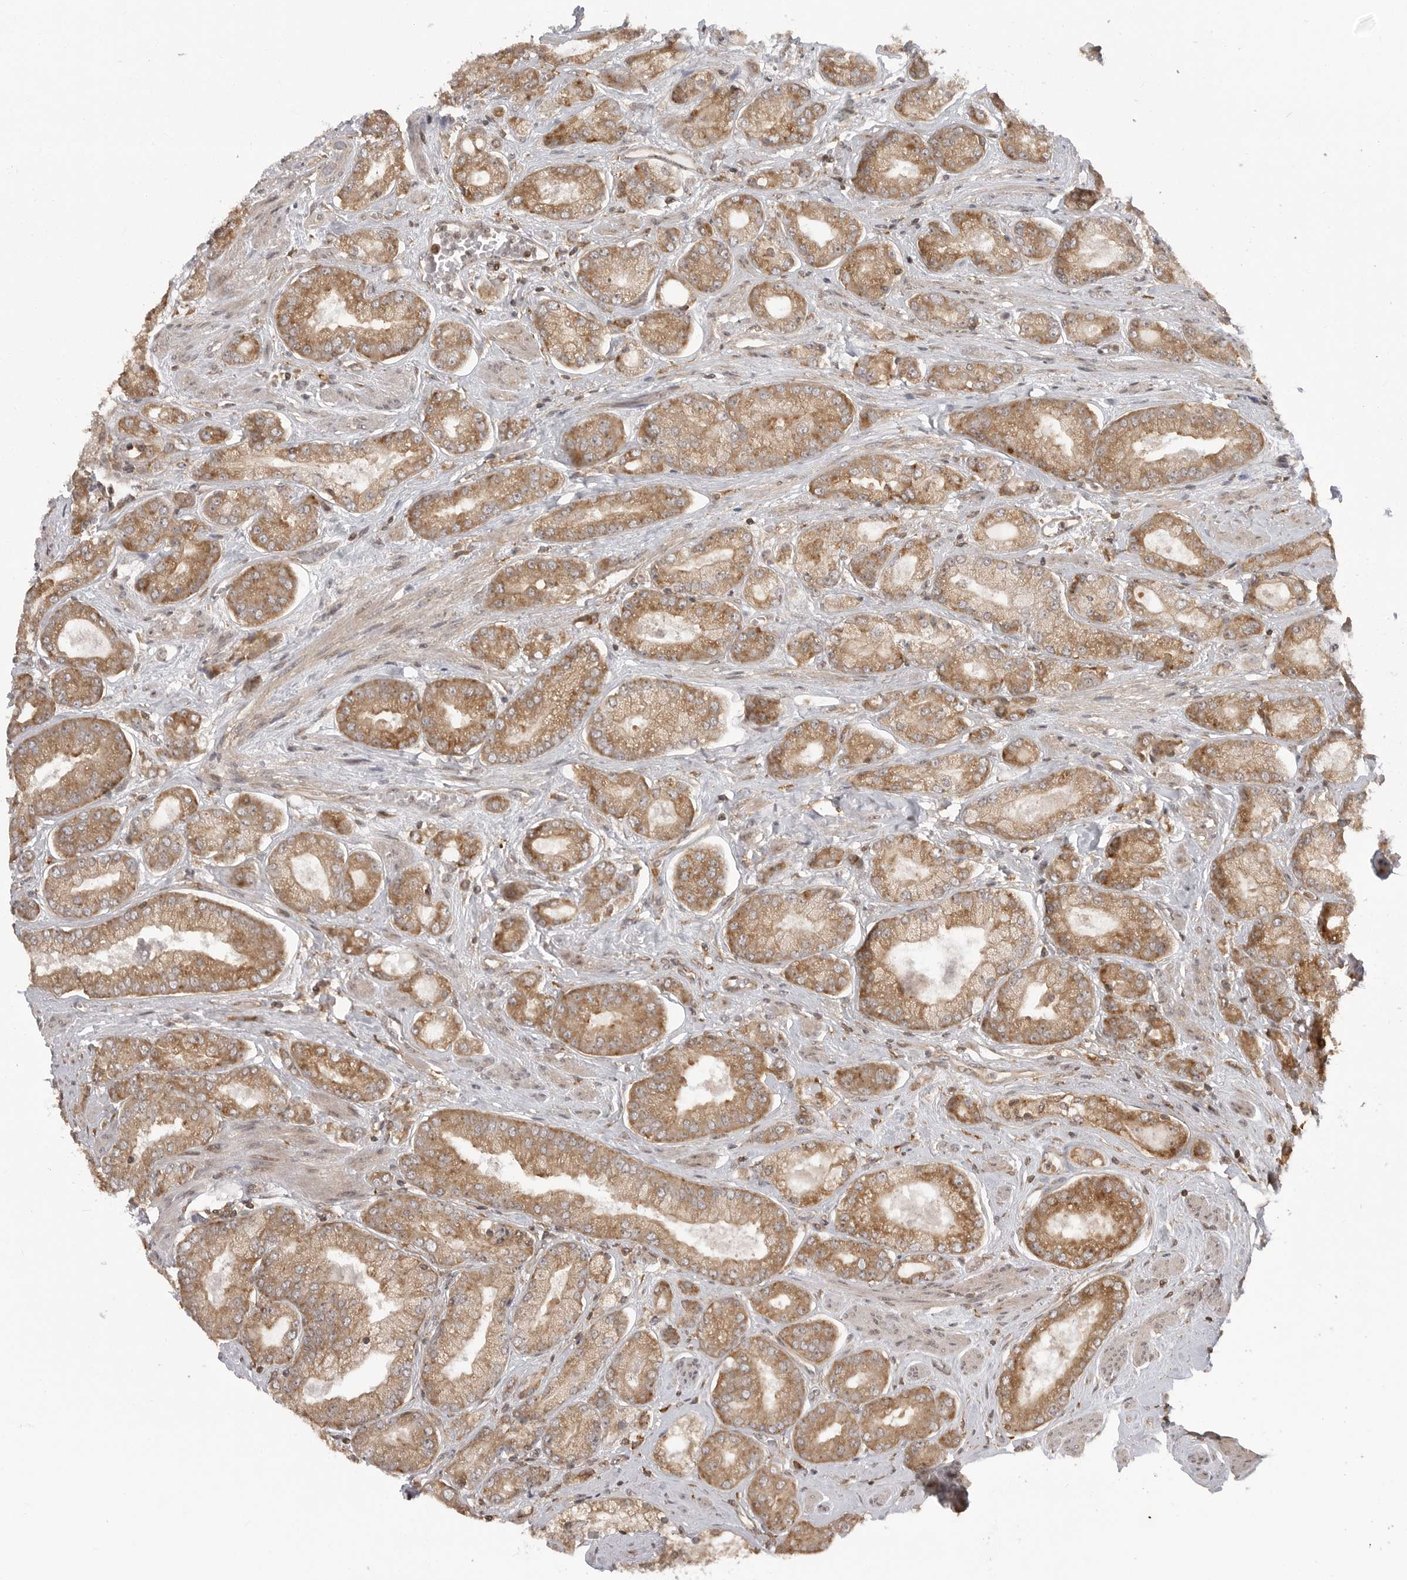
{"staining": {"intensity": "moderate", "quantity": ">75%", "location": "cytoplasmic/membranous"}, "tissue": "prostate cancer", "cell_type": "Tumor cells", "image_type": "cancer", "snomed": [{"axis": "morphology", "description": "Adenocarcinoma, High grade"}, {"axis": "topography", "description": "Prostate"}], "caption": "Prostate cancer (adenocarcinoma (high-grade)) stained with a brown dye displays moderate cytoplasmic/membranous positive staining in about >75% of tumor cells.", "gene": "FAT3", "patient": {"sex": "male", "age": 58}}